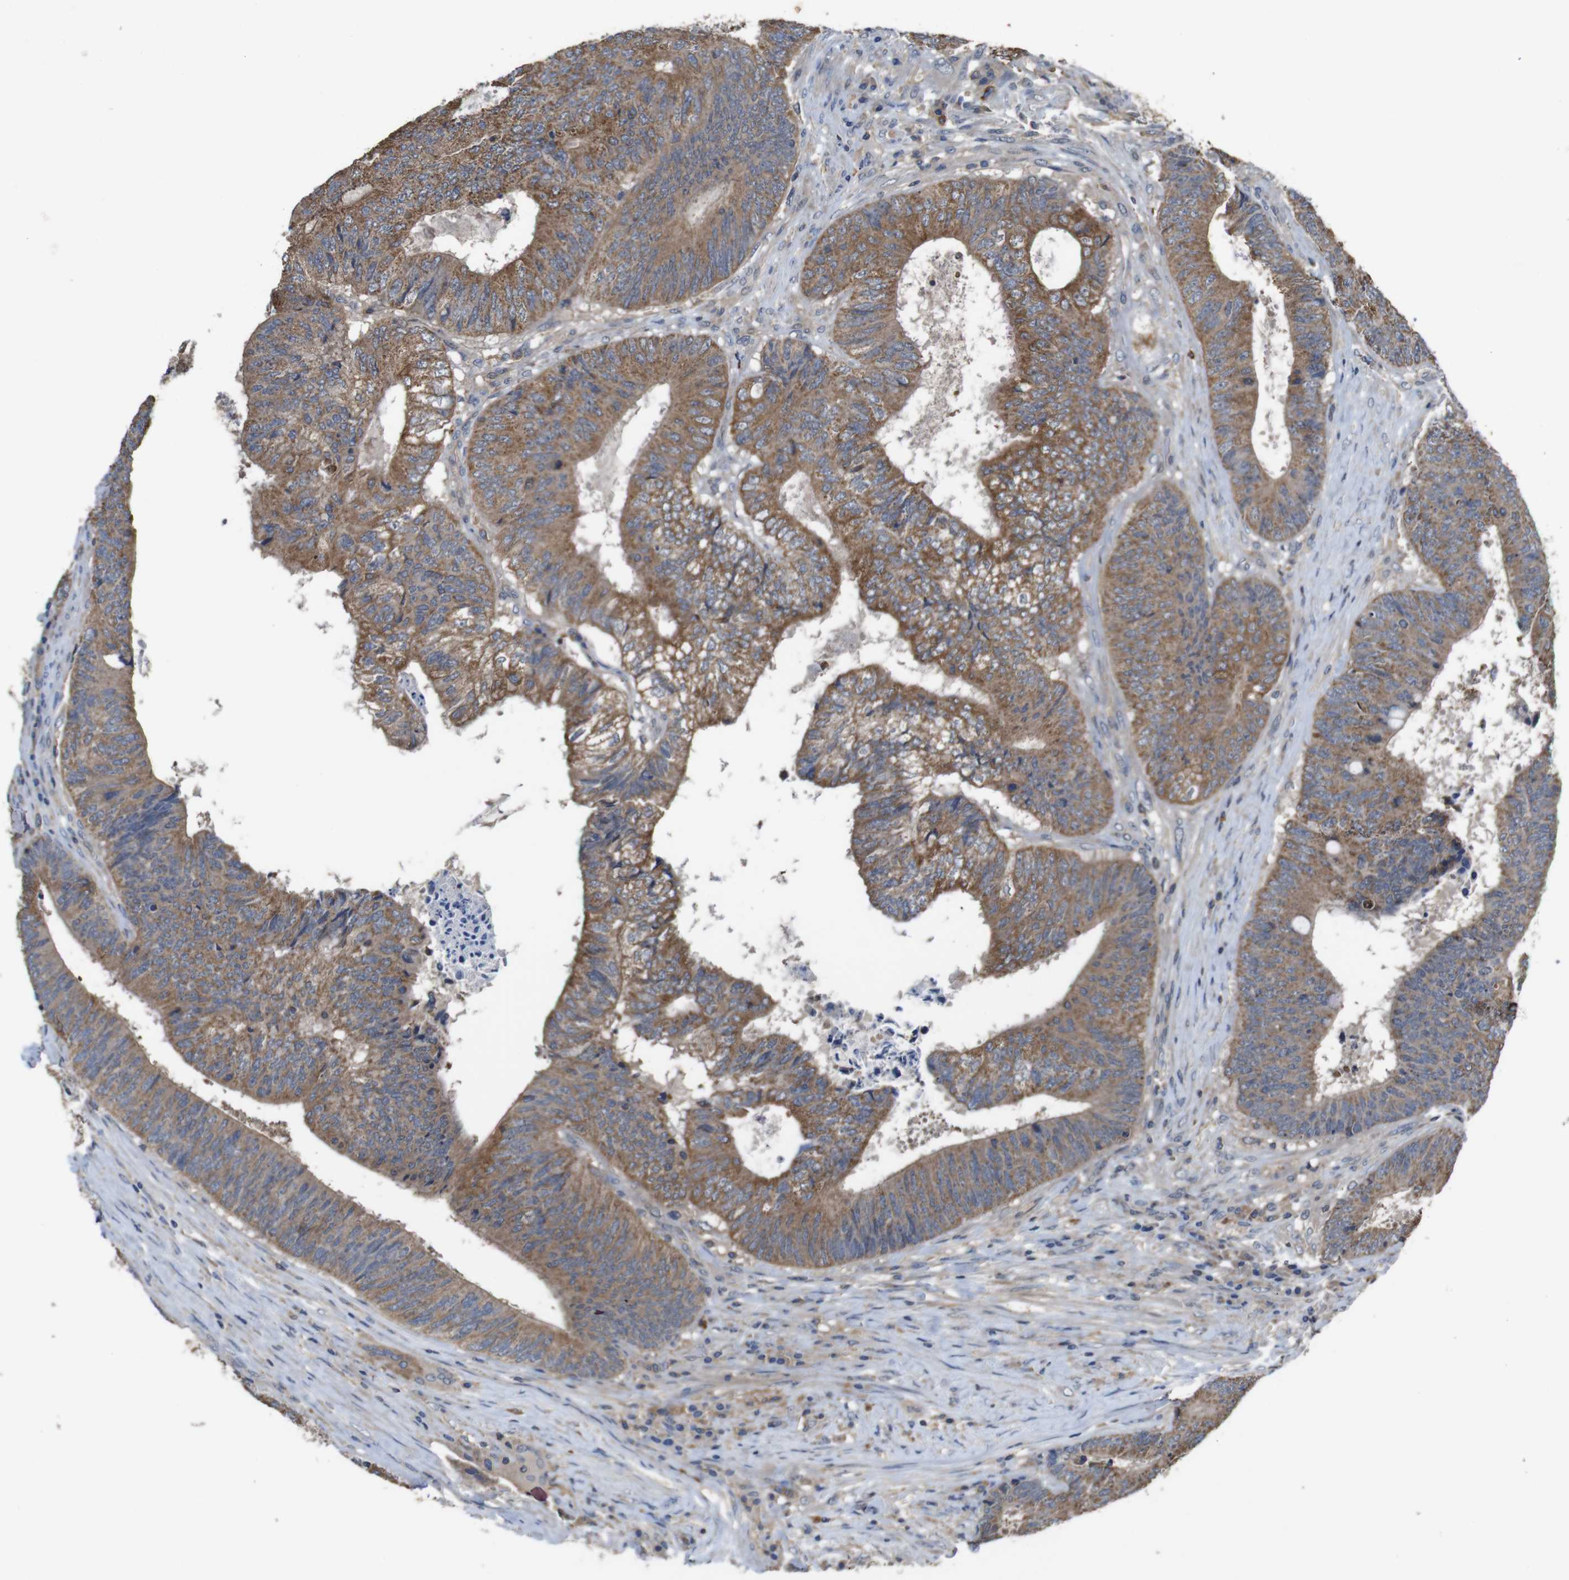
{"staining": {"intensity": "moderate", "quantity": ">75%", "location": "cytoplasmic/membranous"}, "tissue": "colorectal cancer", "cell_type": "Tumor cells", "image_type": "cancer", "snomed": [{"axis": "morphology", "description": "Adenocarcinoma, NOS"}, {"axis": "topography", "description": "Rectum"}], "caption": "Immunohistochemistry (IHC) micrograph of neoplastic tissue: human adenocarcinoma (colorectal) stained using immunohistochemistry exhibits medium levels of moderate protein expression localized specifically in the cytoplasmic/membranous of tumor cells, appearing as a cytoplasmic/membranous brown color.", "gene": "GLIPR1", "patient": {"sex": "male", "age": 72}}